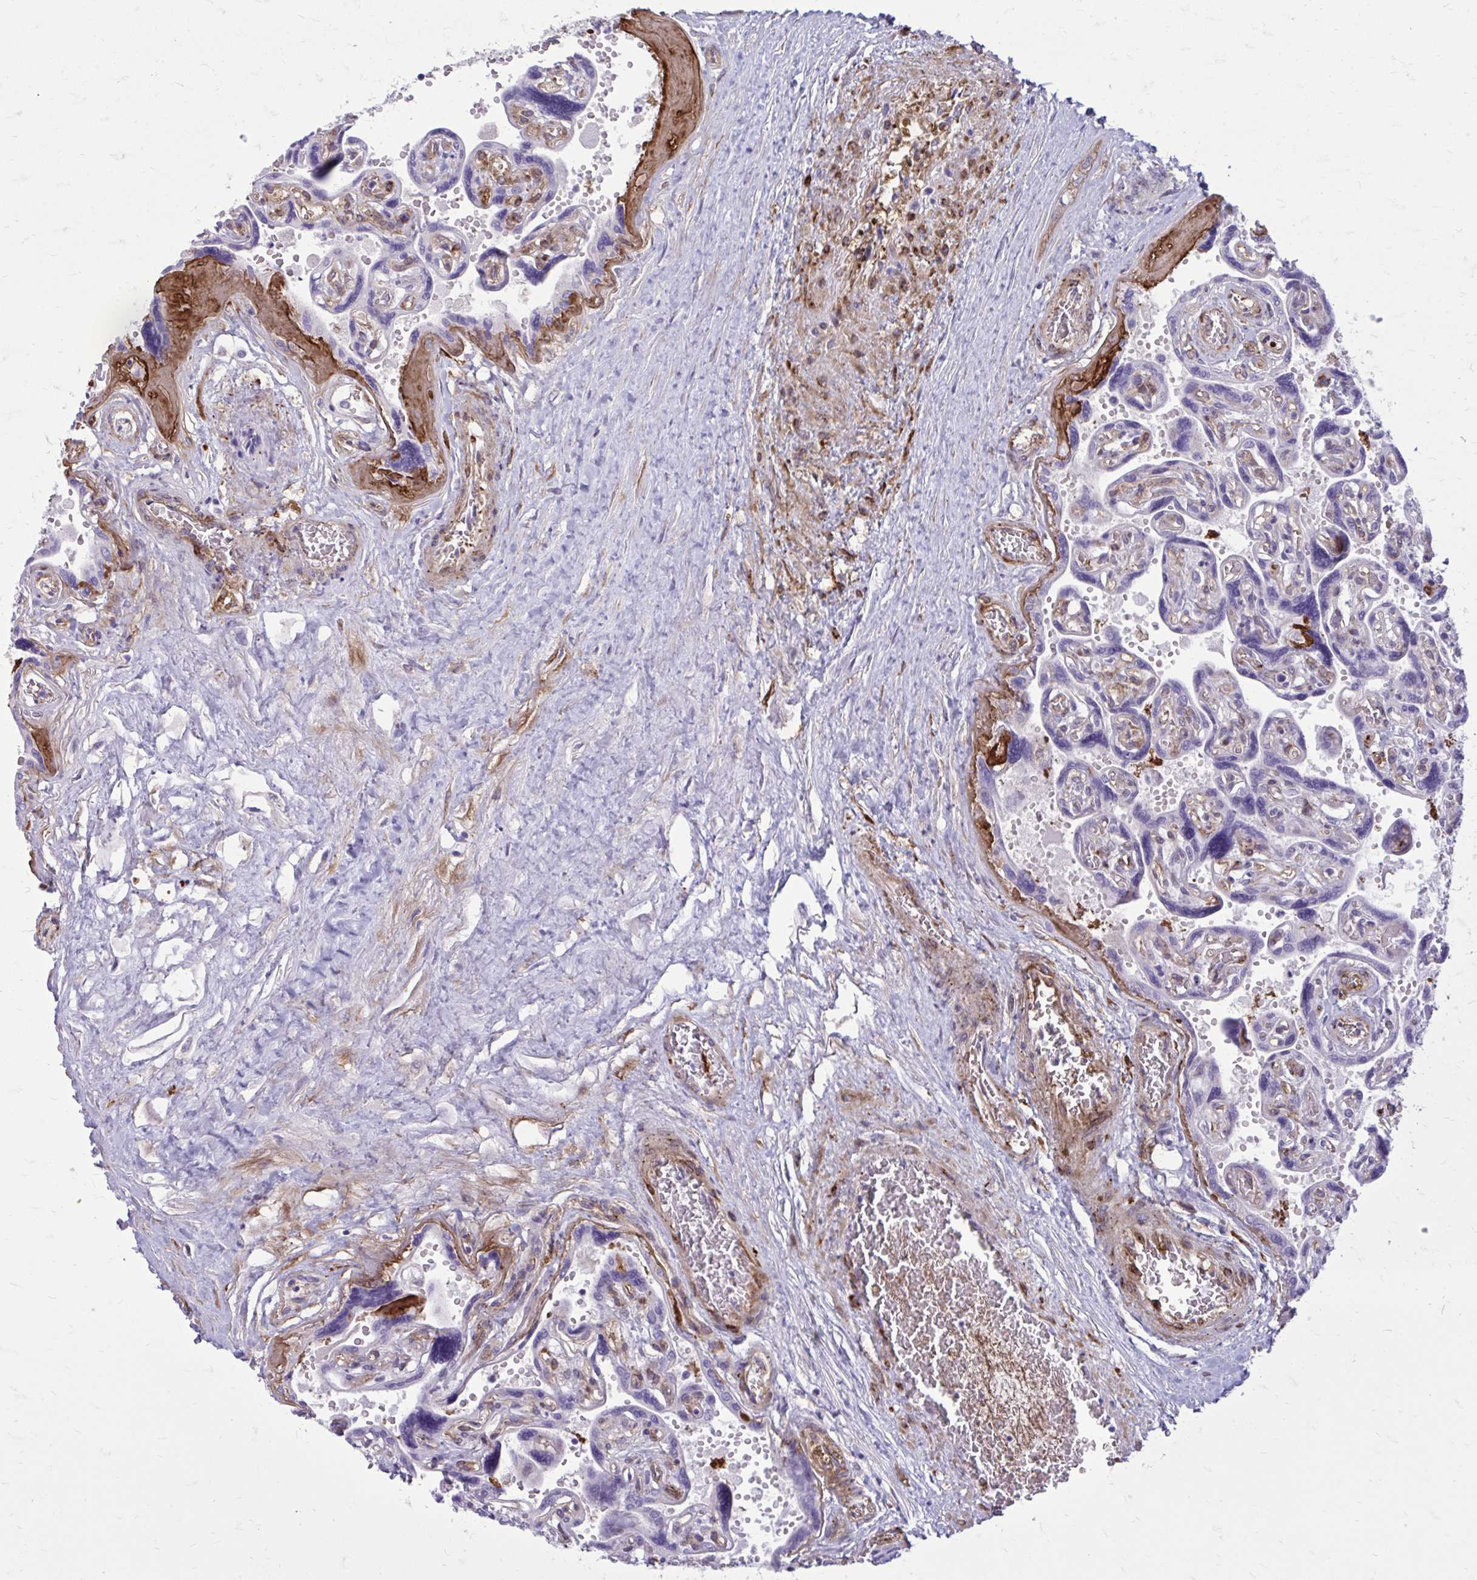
{"staining": {"intensity": "moderate", "quantity": ">75%", "location": "cytoplasmic/membranous"}, "tissue": "placenta", "cell_type": "Decidual cells", "image_type": "normal", "snomed": [{"axis": "morphology", "description": "Normal tissue, NOS"}, {"axis": "topography", "description": "Placenta"}], "caption": "High-magnification brightfield microscopy of benign placenta stained with DAB (3,3'-diaminobenzidine) (brown) and counterstained with hematoxylin (blue). decidual cells exhibit moderate cytoplasmic/membranous positivity is appreciated in approximately>75% of cells.", "gene": "BEND5", "patient": {"sex": "female", "age": 32}}